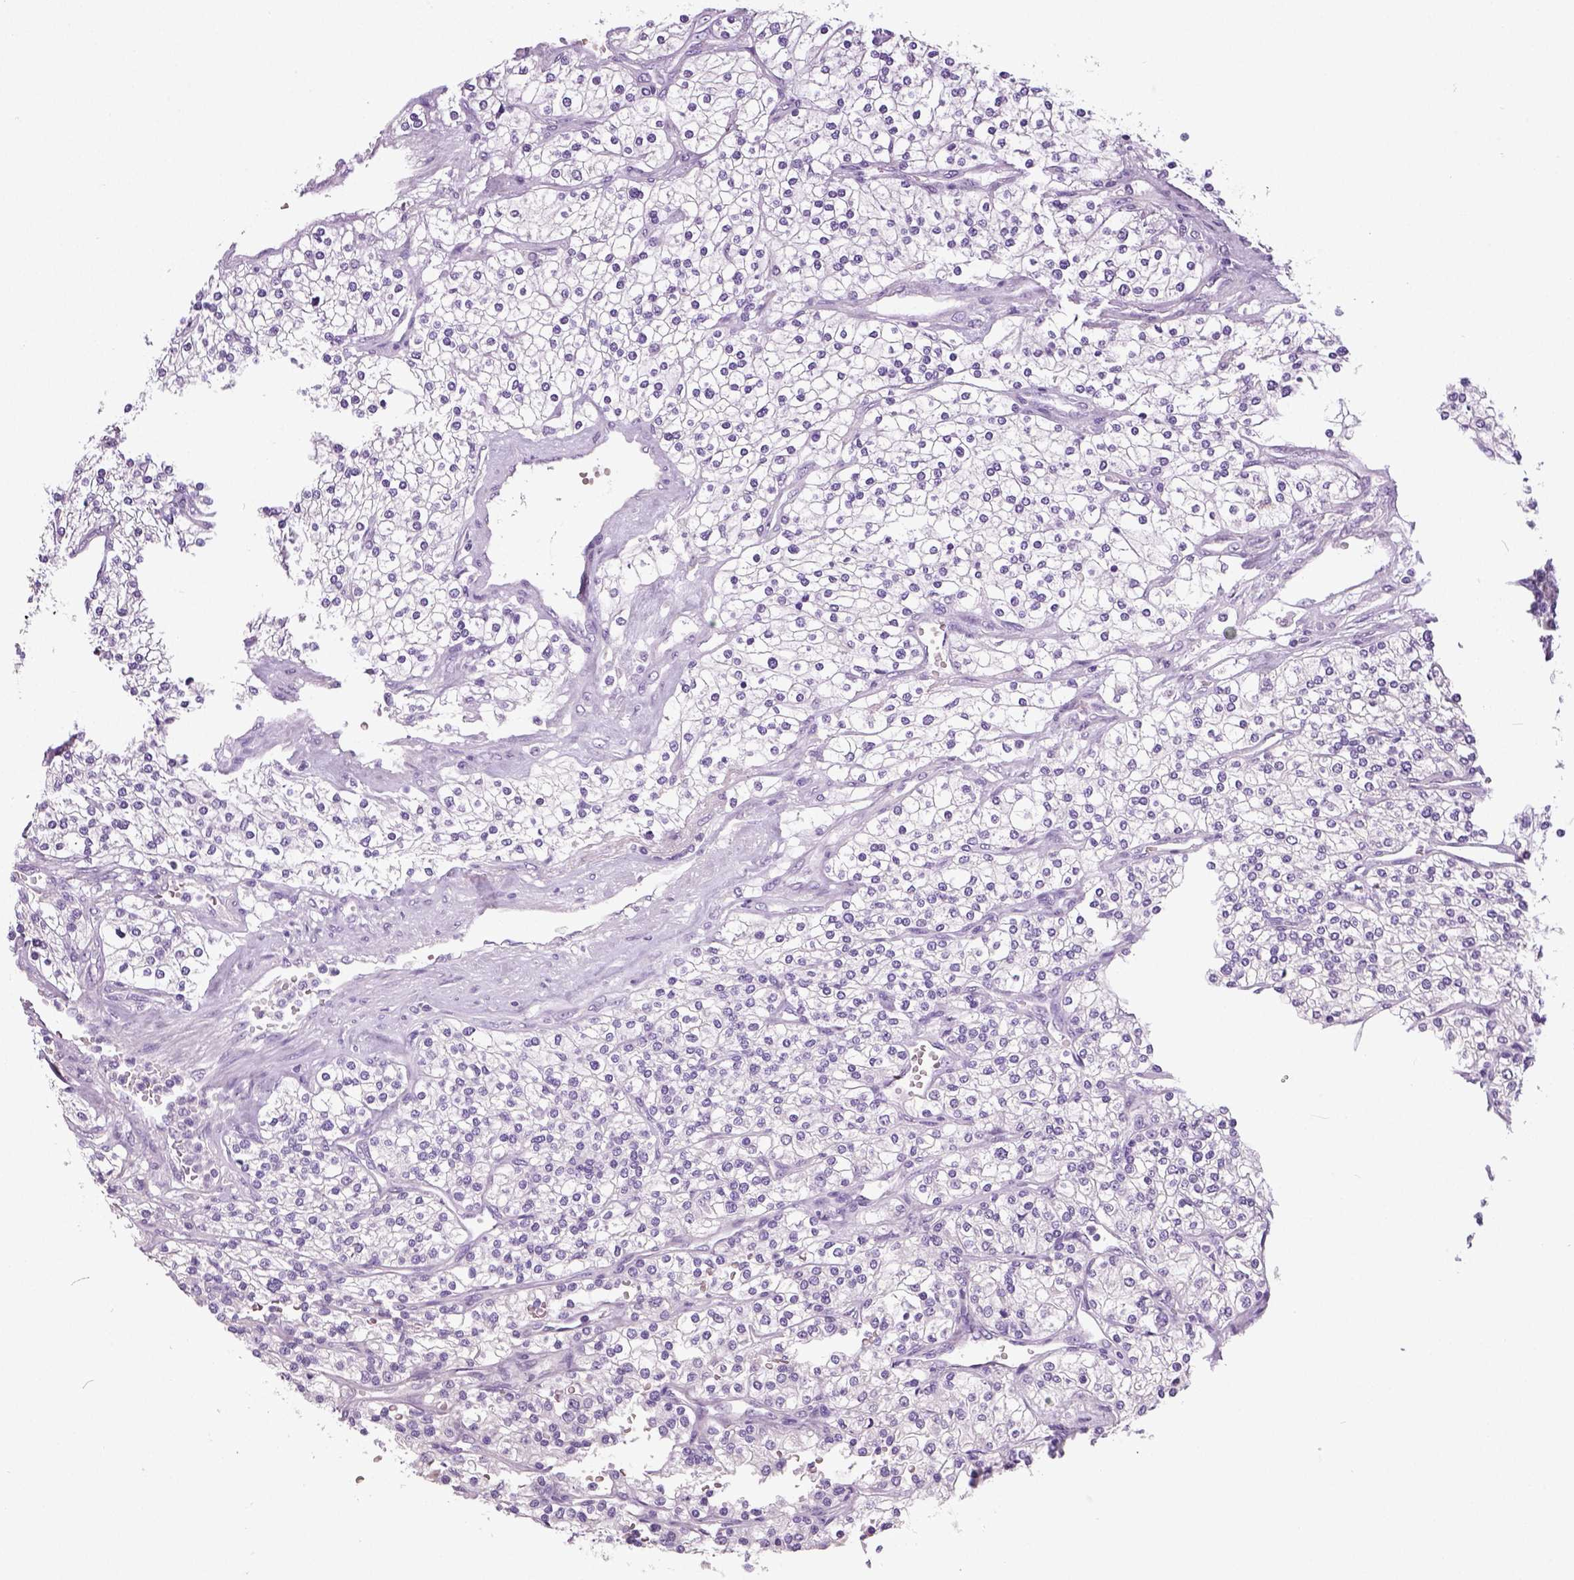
{"staining": {"intensity": "negative", "quantity": "none", "location": "none"}, "tissue": "renal cancer", "cell_type": "Tumor cells", "image_type": "cancer", "snomed": [{"axis": "morphology", "description": "Adenocarcinoma, NOS"}, {"axis": "topography", "description": "Kidney"}], "caption": "This is an immunohistochemistry (IHC) image of human renal cancer. There is no positivity in tumor cells.", "gene": "NECAB2", "patient": {"sex": "male", "age": 80}}